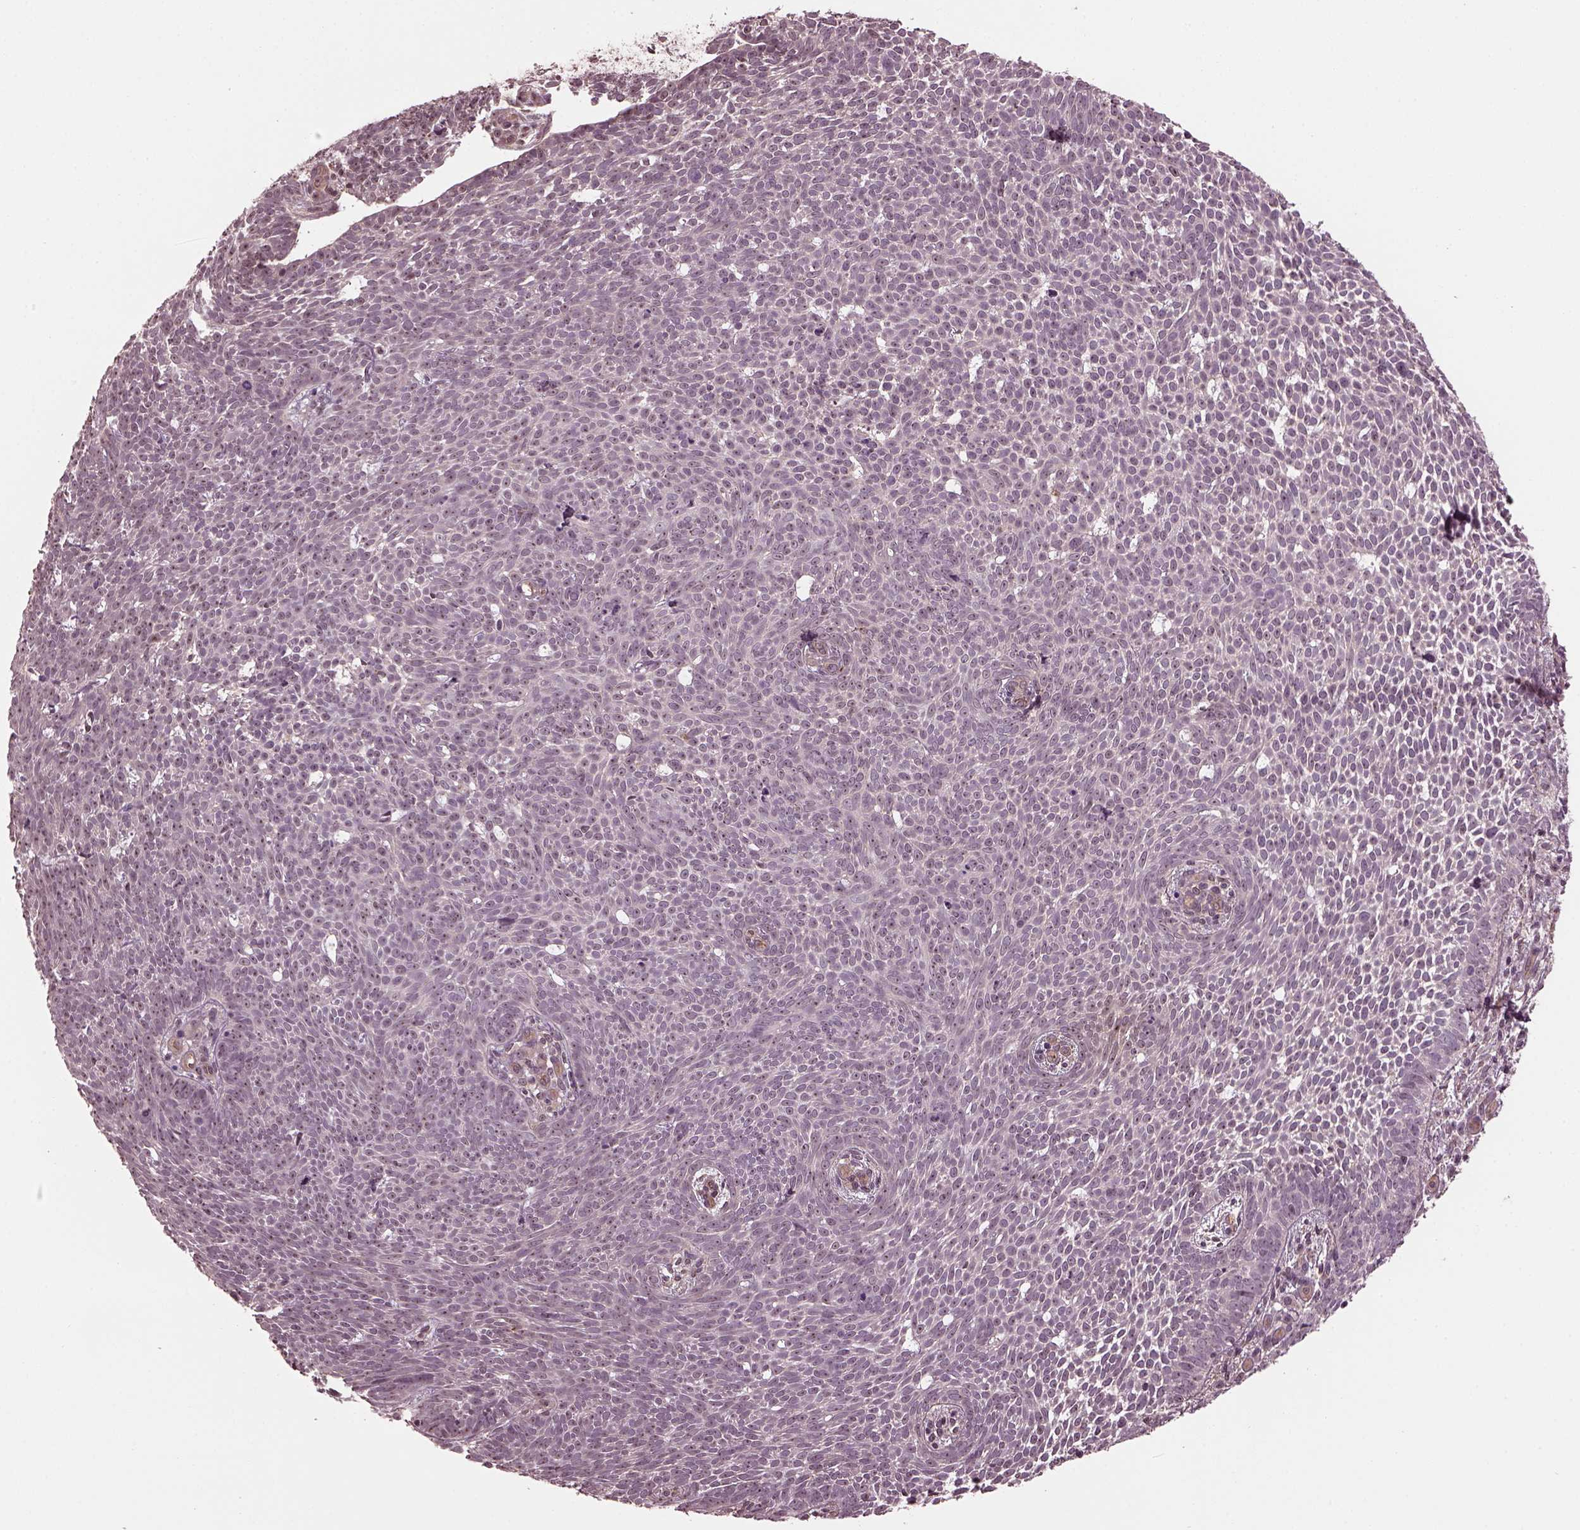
{"staining": {"intensity": "weak", "quantity": "25%-75%", "location": "nuclear"}, "tissue": "skin cancer", "cell_type": "Tumor cells", "image_type": "cancer", "snomed": [{"axis": "morphology", "description": "Basal cell carcinoma"}, {"axis": "topography", "description": "Skin"}], "caption": "Skin cancer stained with a protein marker displays weak staining in tumor cells.", "gene": "GNRH1", "patient": {"sex": "male", "age": 59}}